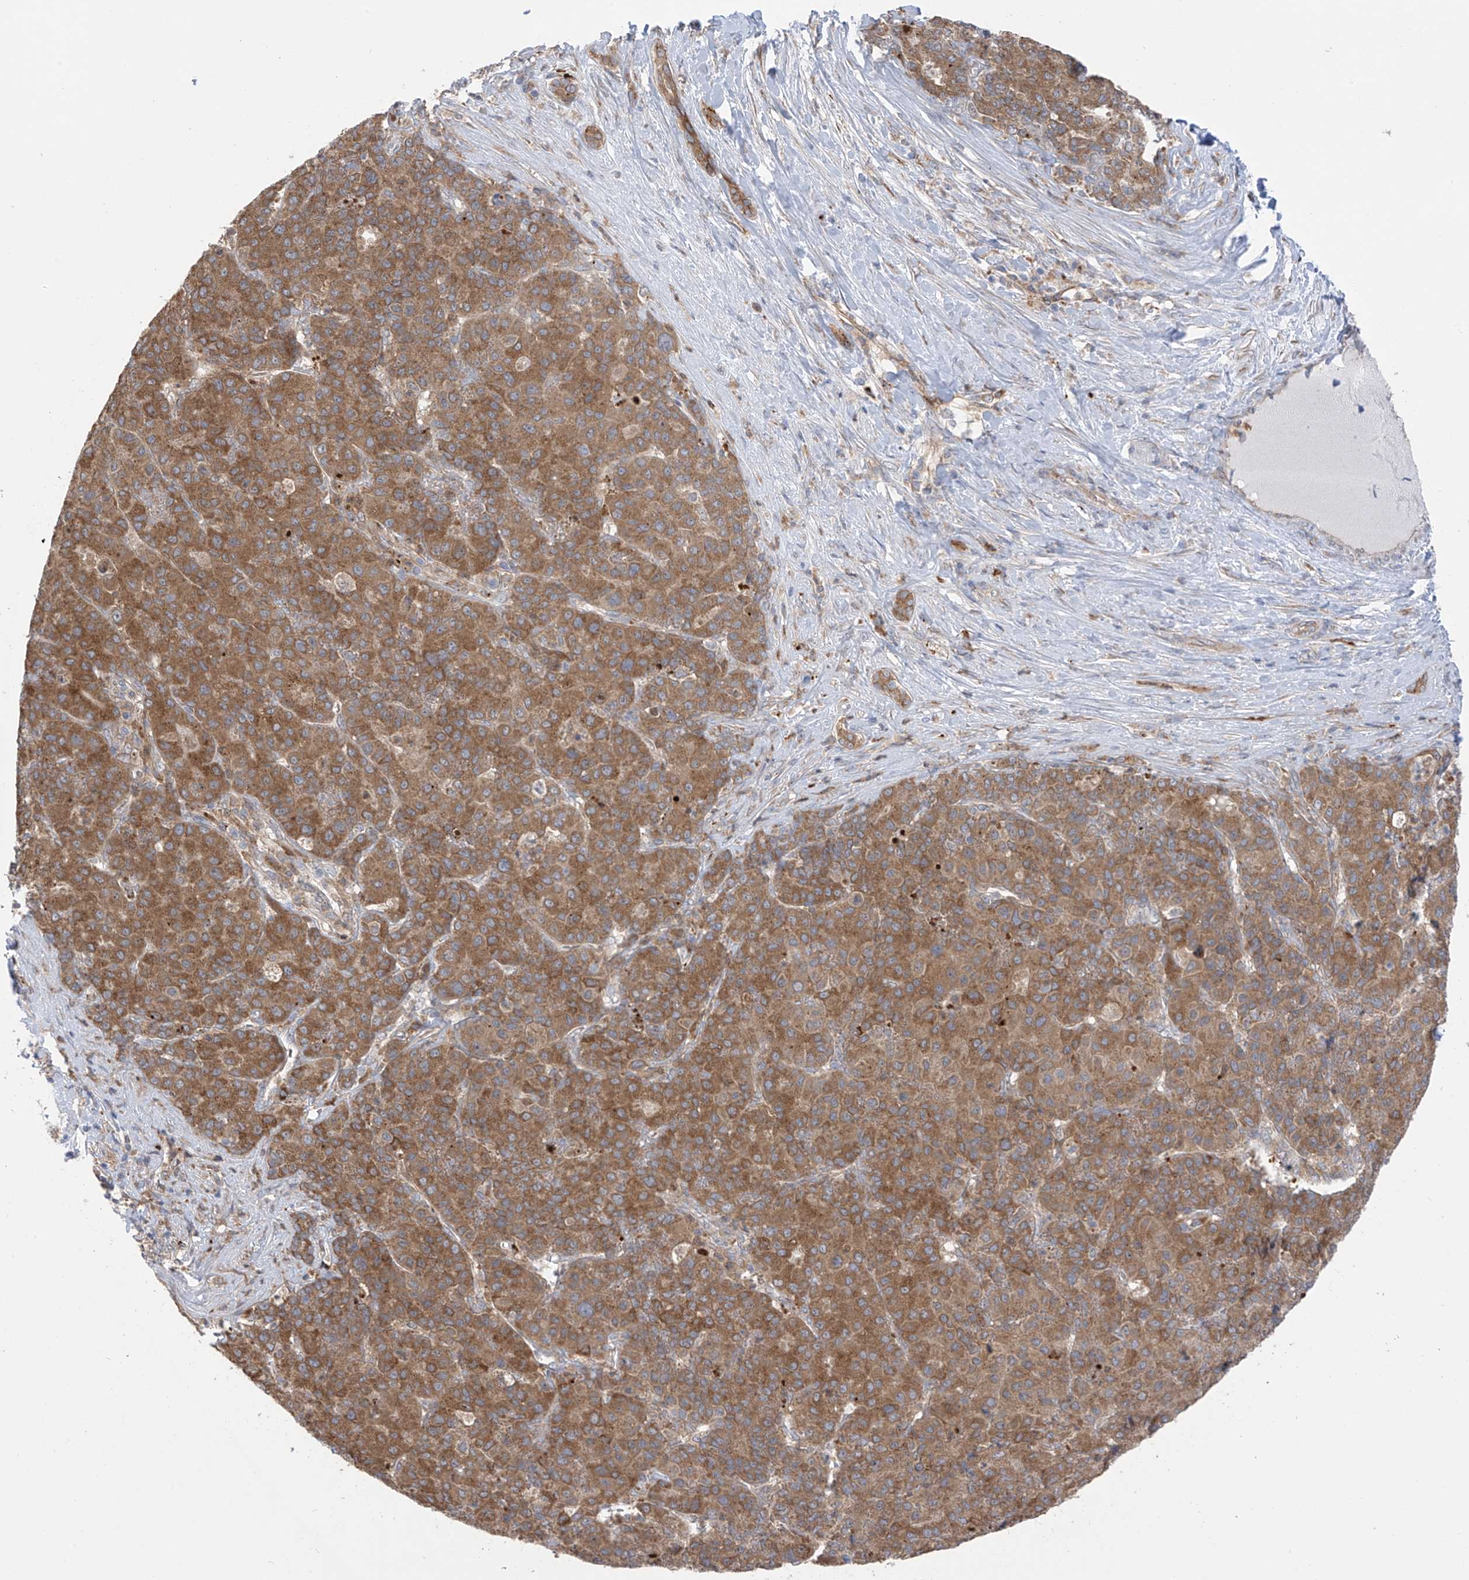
{"staining": {"intensity": "moderate", "quantity": ">75%", "location": "cytoplasmic/membranous"}, "tissue": "liver cancer", "cell_type": "Tumor cells", "image_type": "cancer", "snomed": [{"axis": "morphology", "description": "Carcinoma, Hepatocellular, NOS"}, {"axis": "topography", "description": "Liver"}], "caption": "Human liver cancer (hepatocellular carcinoma) stained with a protein marker demonstrates moderate staining in tumor cells.", "gene": "KIAA1522", "patient": {"sex": "male", "age": 65}}